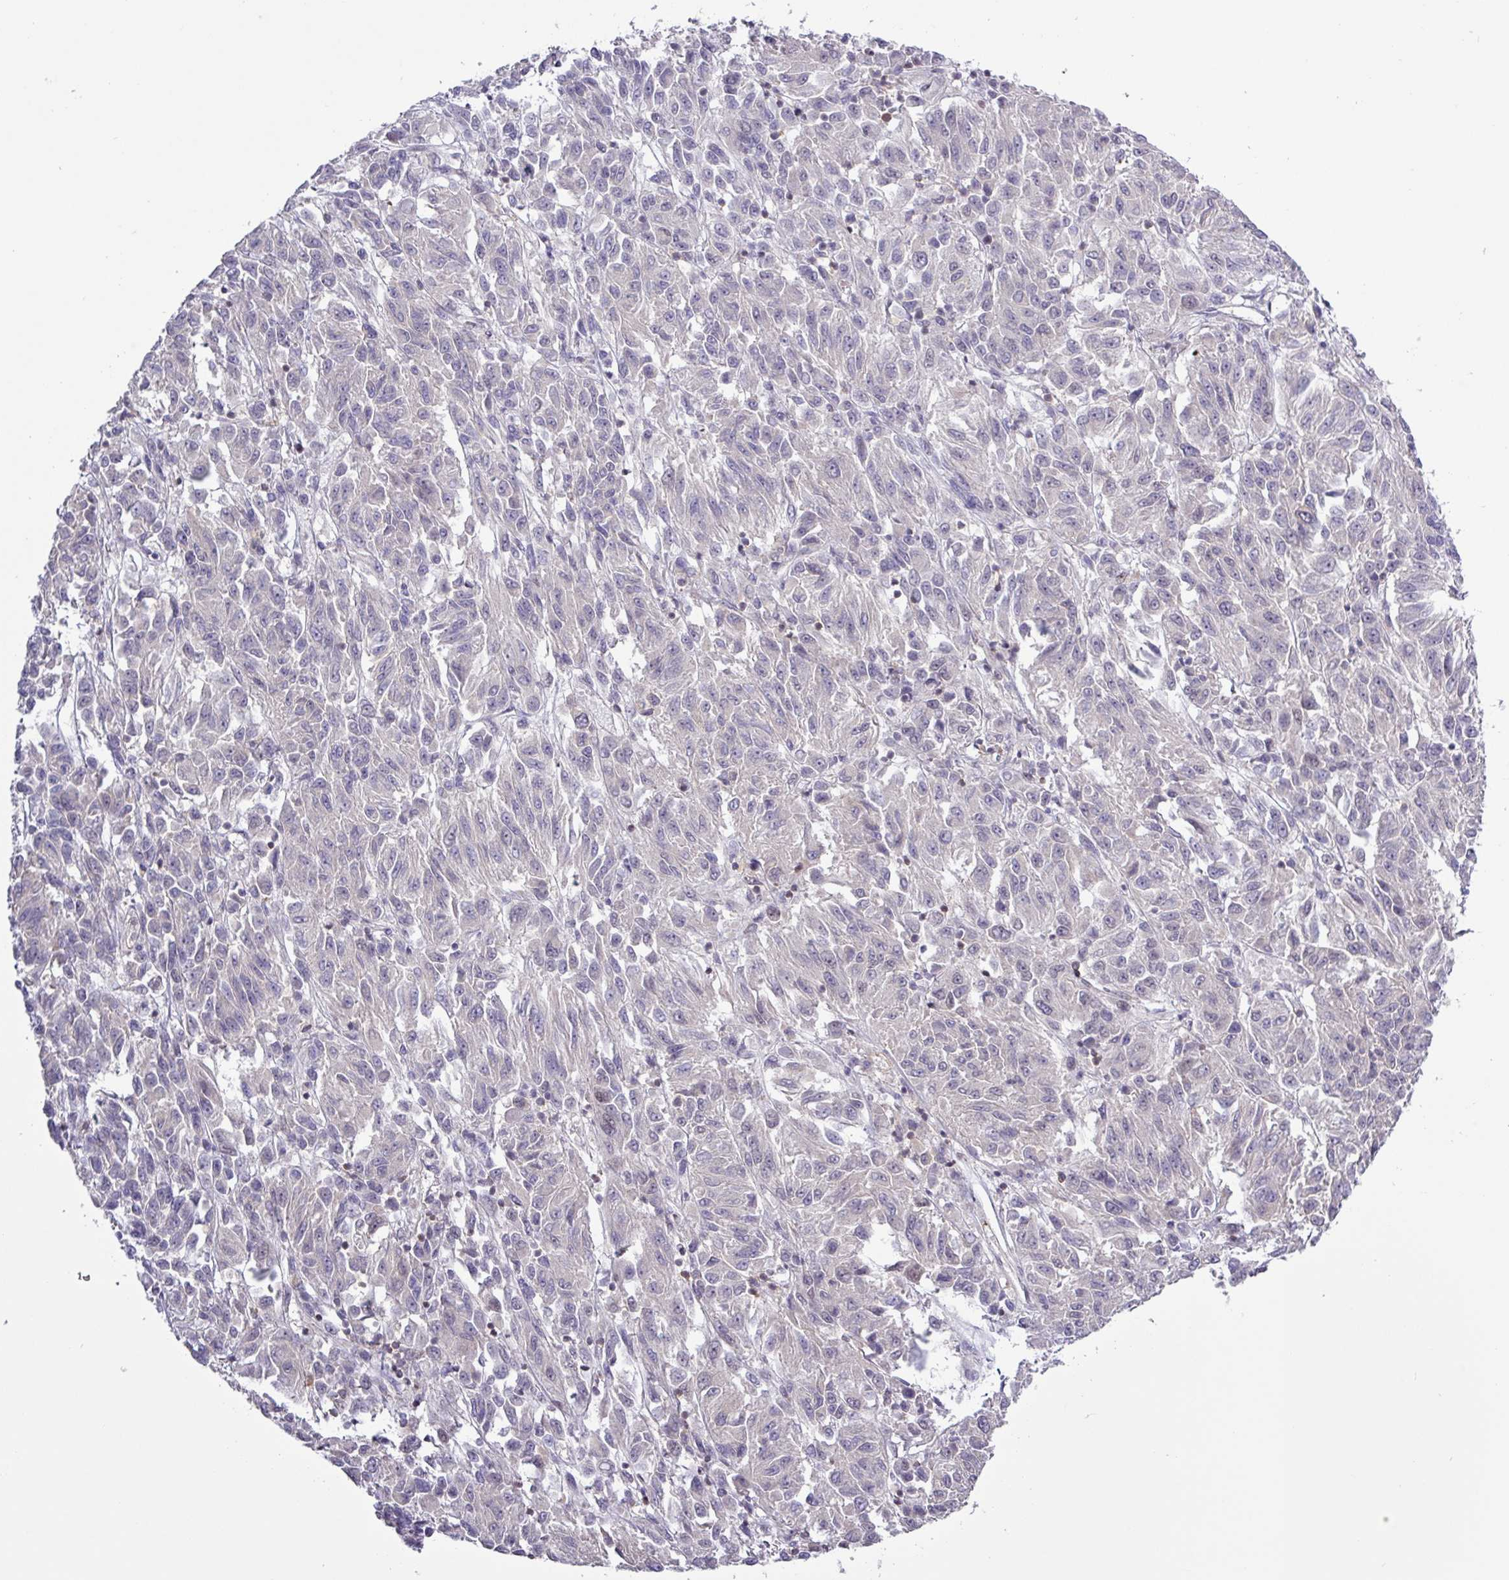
{"staining": {"intensity": "negative", "quantity": "none", "location": "none"}, "tissue": "melanoma", "cell_type": "Tumor cells", "image_type": "cancer", "snomed": [{"axis": "morphology", "description": "Malignant melanoma, Metastatic site"}, {"axis": "topography", "description": "Lung"}], "caption": "Tumor cells are negative for brown protein staining in melanoma.", "gene": "RTL3", "patient": {"sex": "male", "age": 64}}